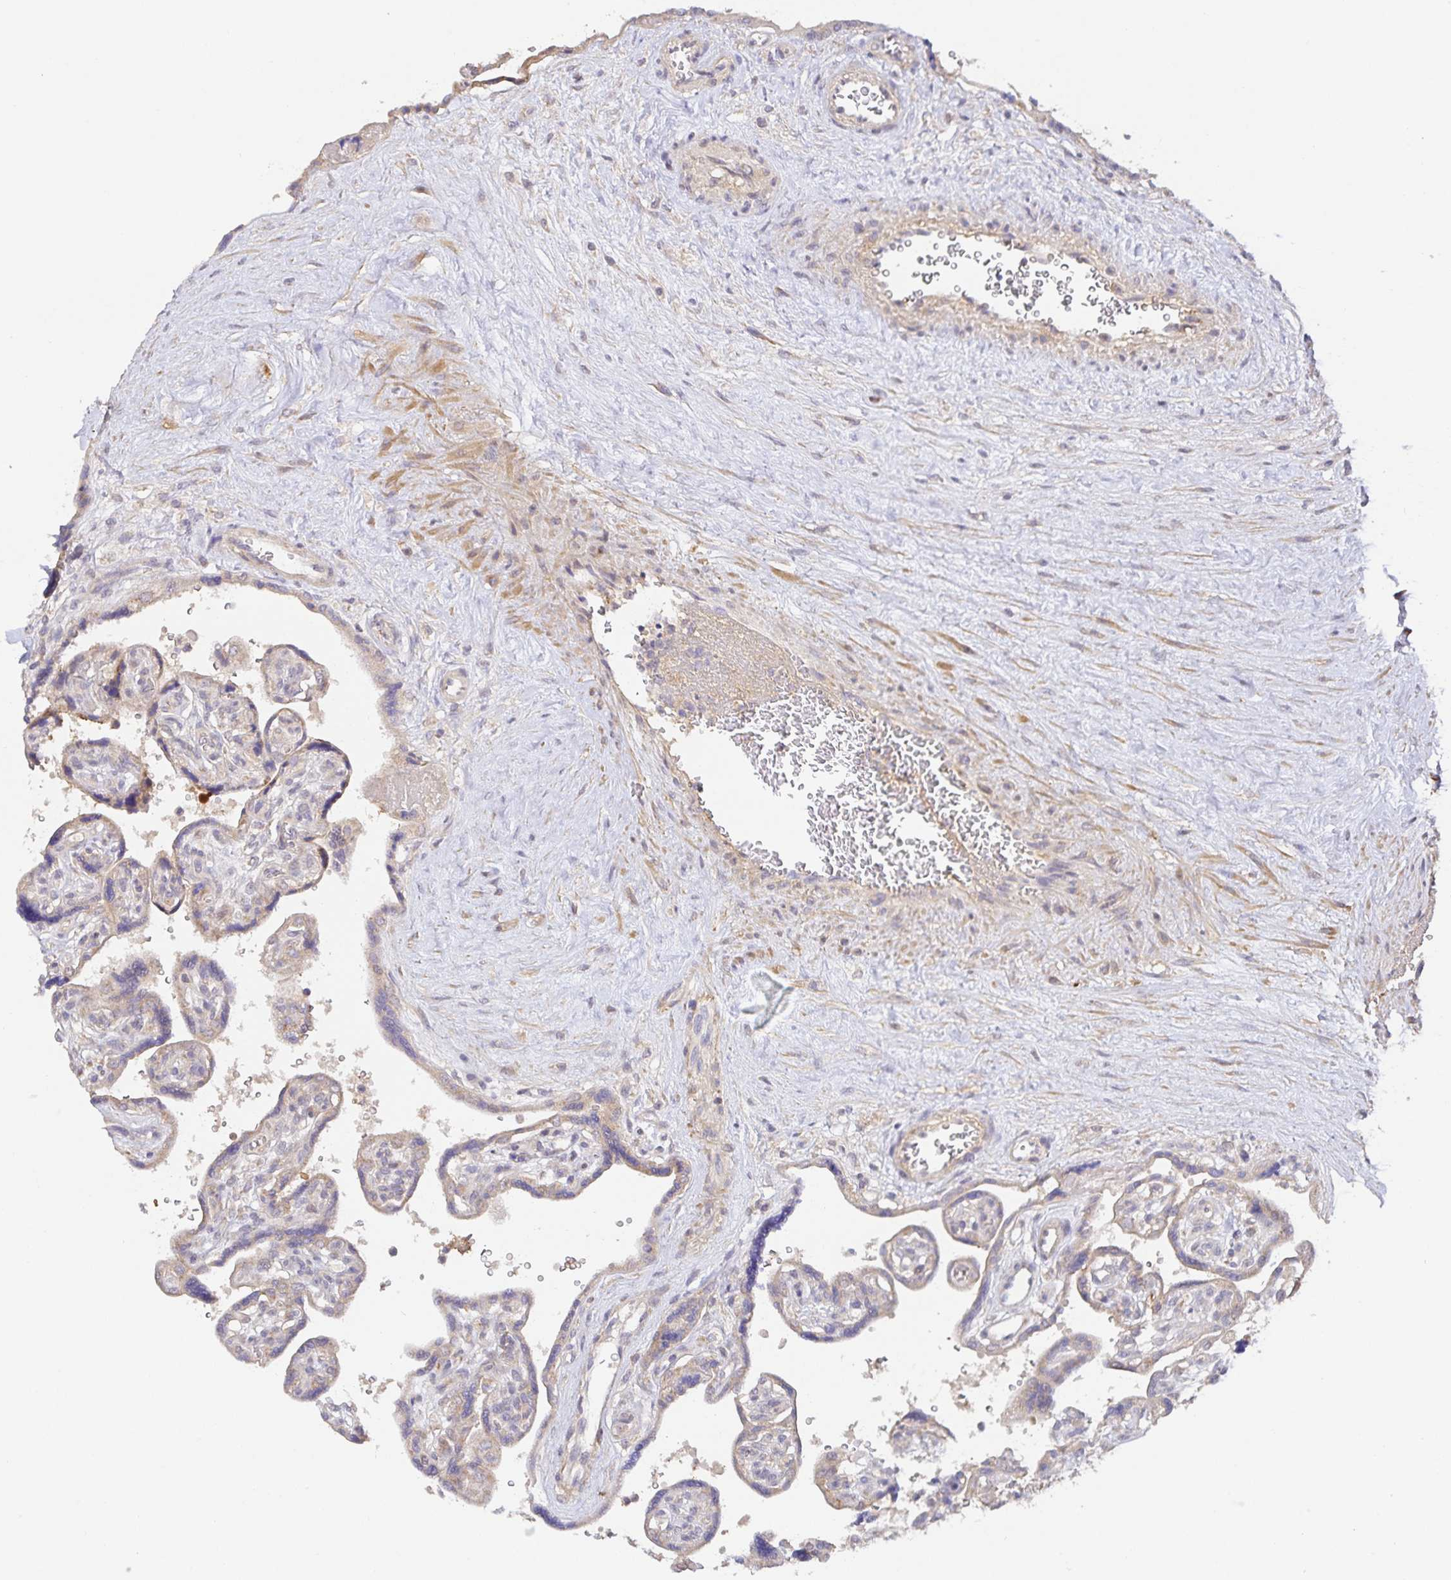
{"staining": {"intensity": "moderate", "quantity": ">75%", "location": "cytoplasmic/membranous"}, "tissue": "placenta", "cell_type": "Decidual cells", "image_type": "normal", "snomed": [{"axis": "morphology", "description": "Normal tissue, NOS"}, {"axis": "topography", "description": "Placenta"}], "caption": "DAB (3,3'-diaminobenzidine) immunohistochemical staining of benign placenta shows moderate cytoplasmic/membranous protein staining in about >75% of decidual cells.", "gene": "ZDHHC11B", "patient": {"sex": "female", "age": 39}}